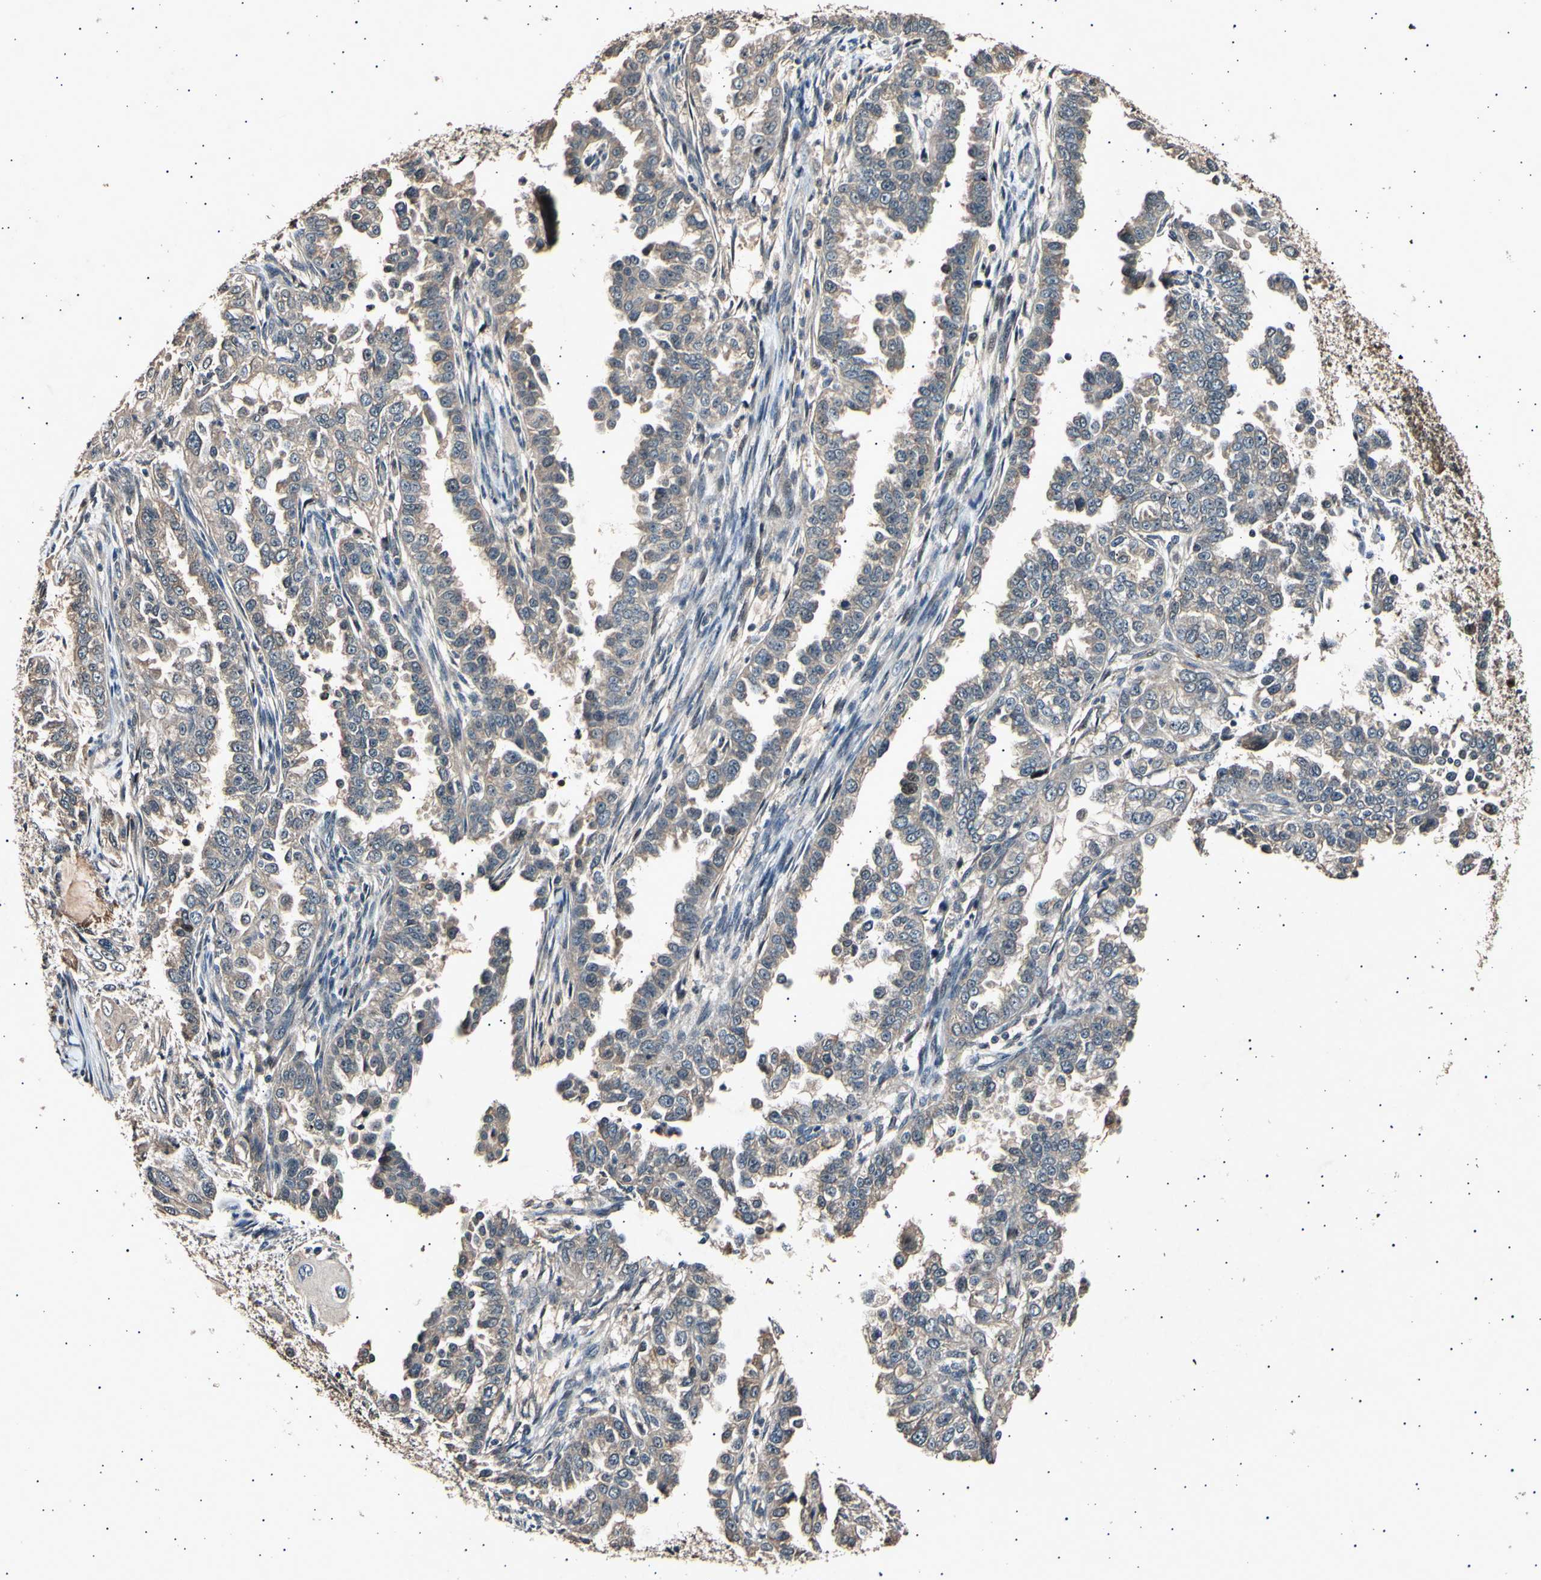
{"staining": {"intensity": "weak", "quantity": "<25%", "location": "cytoplasmic/membranous"}, "tissue": "endometrial cancer", "cell_type": "Tumor cells", "image_type": "cancer", "snomed": [{"axis": "morphology", "description": "Adenocarcinoma, NOS"}, {"axis": "topography", "description": "Endometrium"}], "caption": "Immunohistochemical staining of endometrial adenocarcinoma displays no significant expression in tumor cells.", "gene": "ADCY3", "patient": {"sex": "female", "age": 85}}